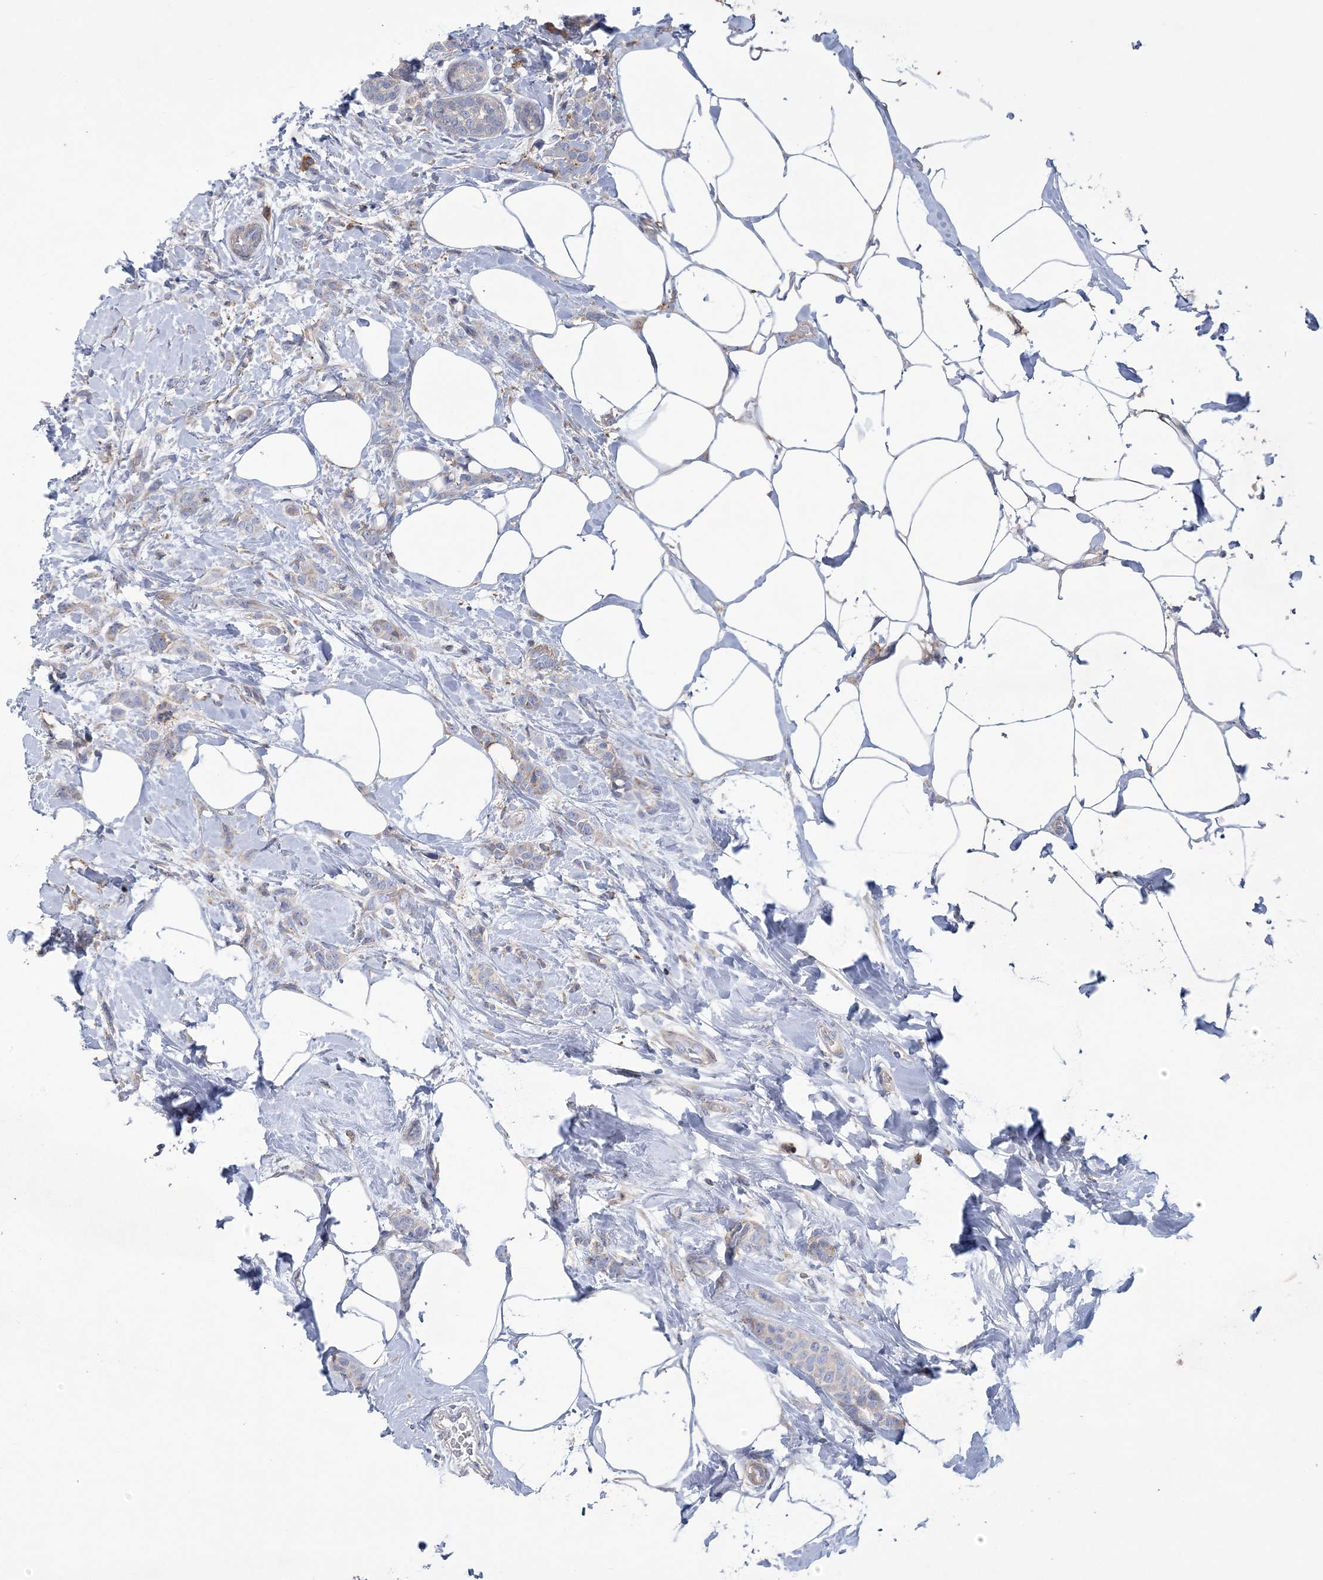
{"staining": {"intensity": "weak", "quantity": "<25%", "location": "cytoplasmic/membranous"}, "tissue": "breast cancer", "cell_type": "Tumor cells", "image_type": "cancer", "snomed": [{"axis": "morphology", "description": "Lobular carcinoma, in situ"}, {"axis": "morphology", "description": "Lobular carcinoma"}, {"axis": "topography", "description": "Breast"}], "caption": "Immunohistochemical staining of breast cancer exhibits no significant staining in tumor cells.", "gene": "ARSJ", "patient": {"sex": "female", "age": 41}}